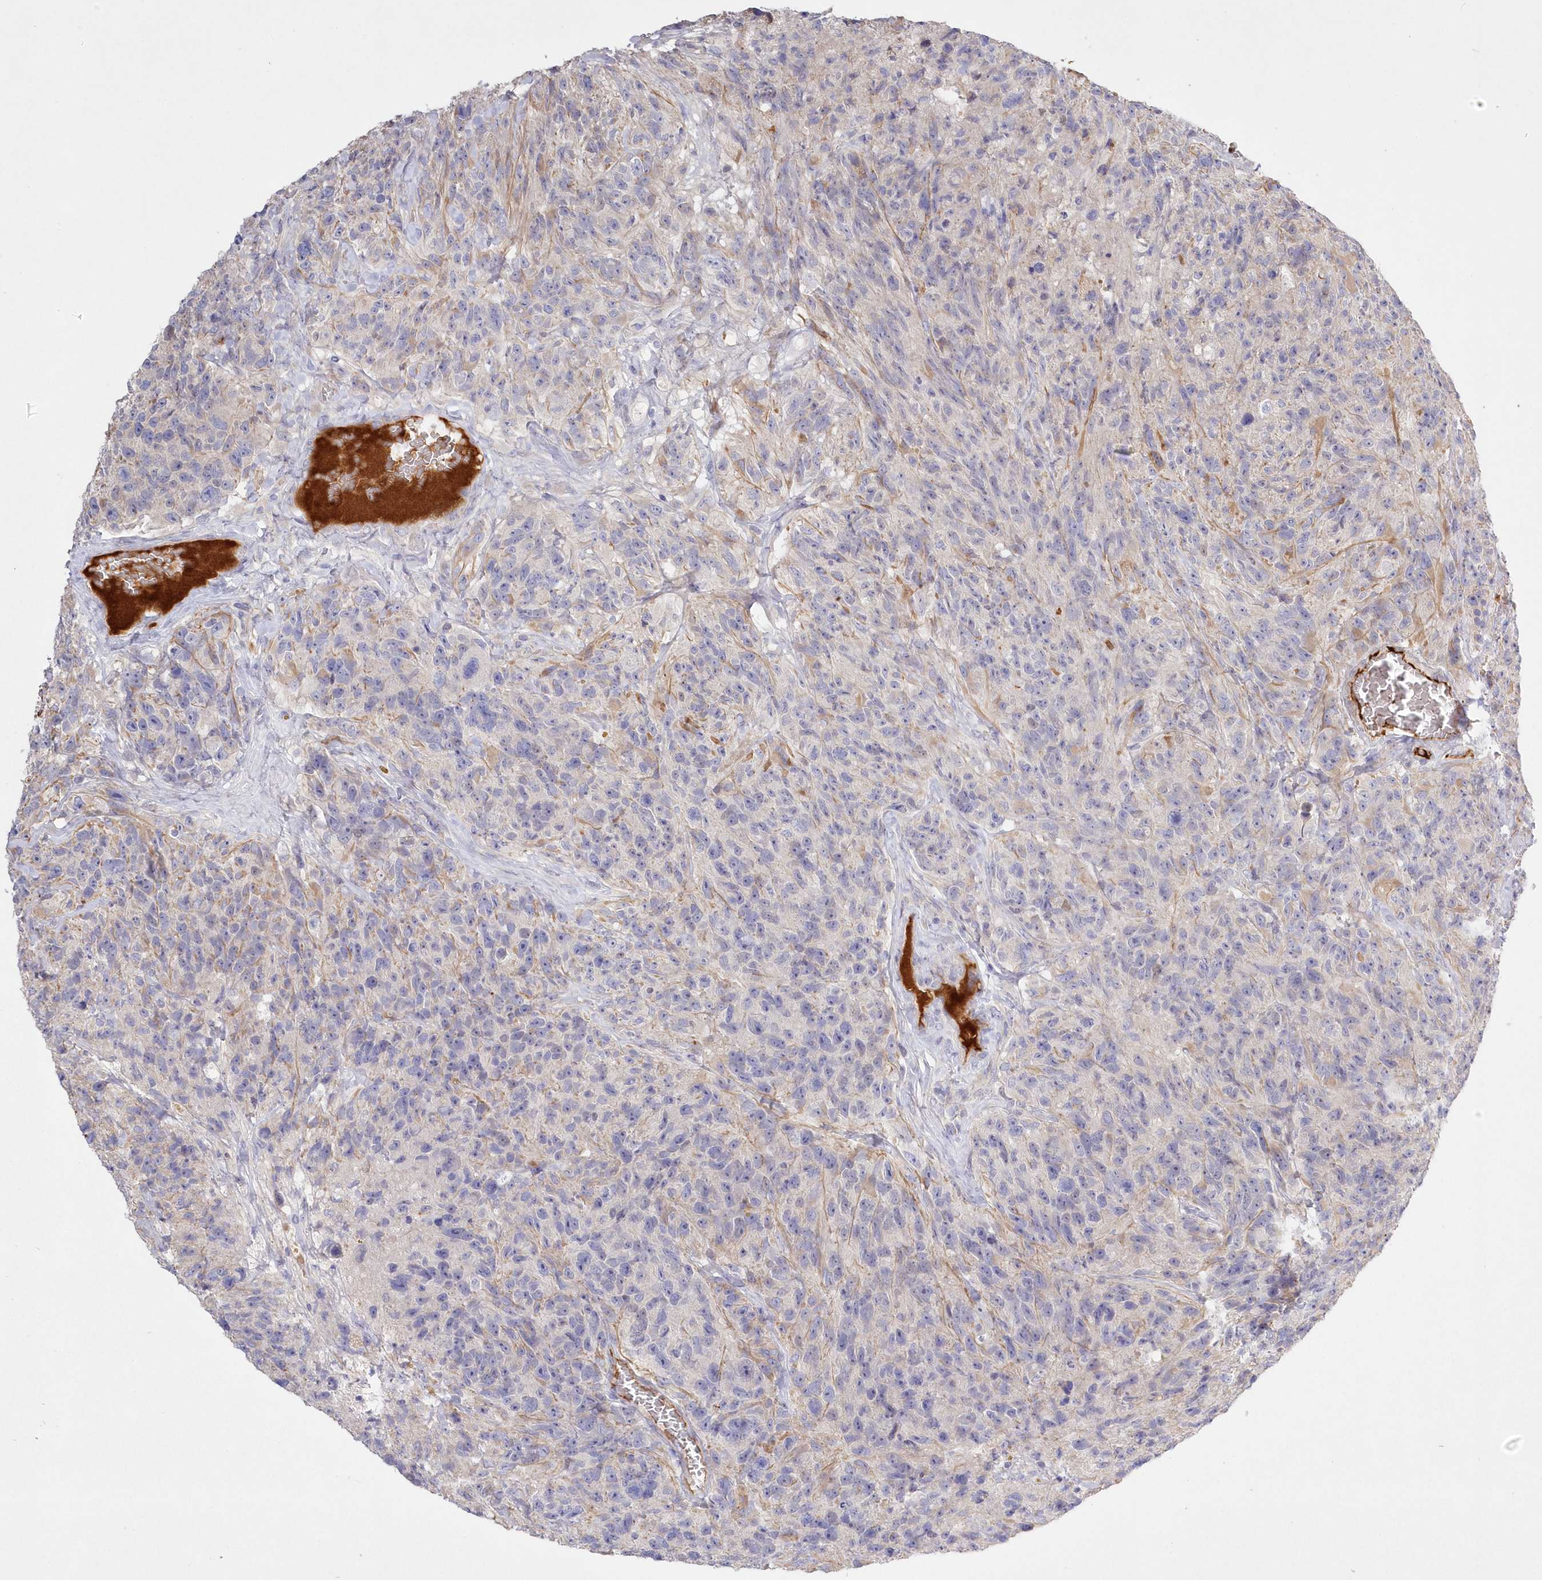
{"staining": {"intensity": "weak", "quantity": "25%-75%", "location": "cytoplasmic/membranous"}, "tissue": "glioma", "cell_type": "Tumor cells", "image_type": "cancer", "snomed": [{"axis": "morphology", "description": "Glioma, malignant, High grade"}, {"axis": "topography", "description": "Brain"}], "caption": "Approximately 25%-75% of tumor cells in malignant high-grade glioma display weak cytoplasmic/membranous protein staining as visualized by brown immunohistochemical staining.", "gene": "WBP1L", "patient": {"sex": "male", "age": 69}}